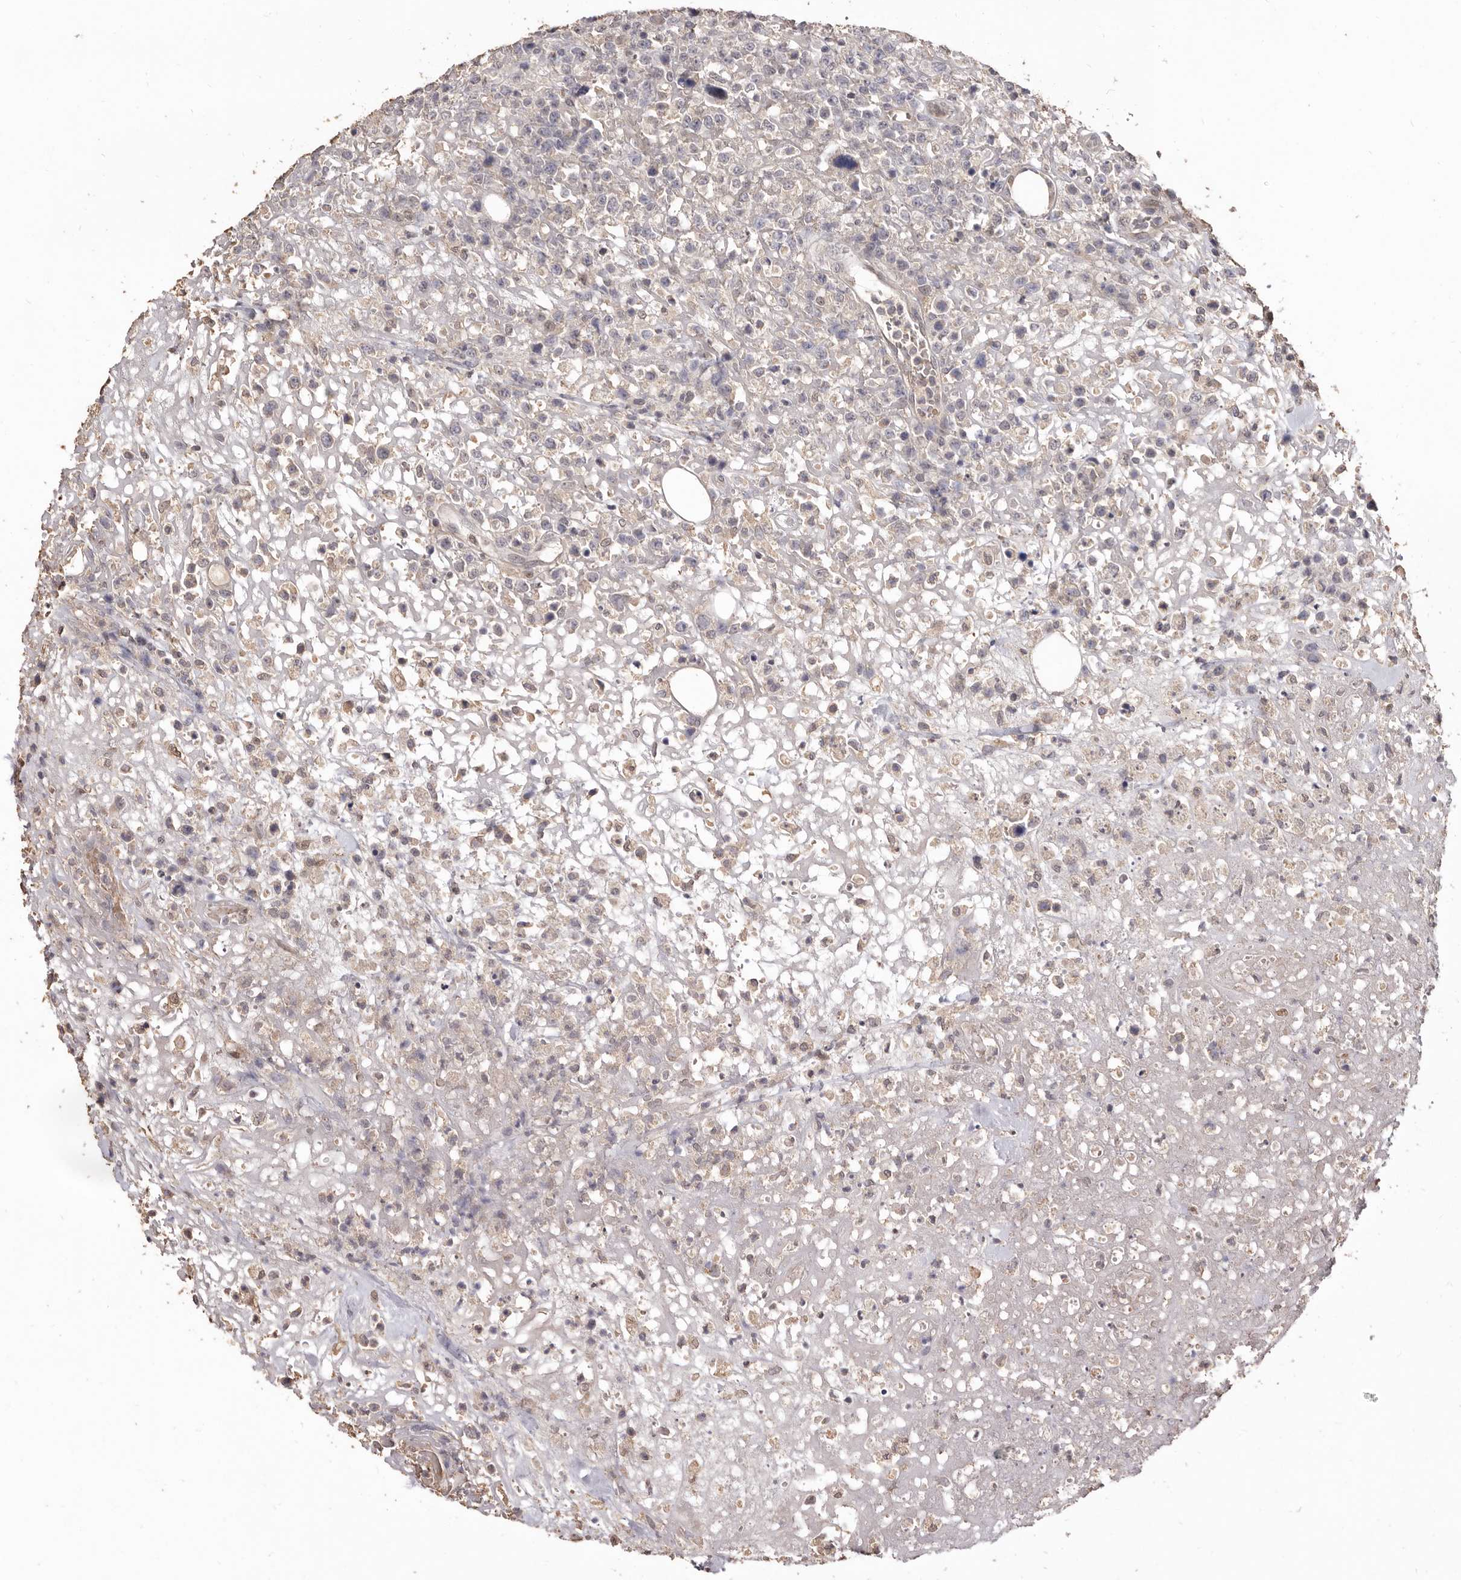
{"staining": {"intensity": "negative", "quantity": "none", "location": "none"}, "tissue": "lymphoma", "cell_type": "Tumor cells", "image_type": "cancer", "snomed": [{"axis": "morphology", "description": "Malignant lymphoma, non-Hodgkin's type, High grade"}, {"axis": "topography", "description": "Colon"}], "caption": "High power microscopy micrograph of an IHC photomicrograph of malignant lymphoma, non-Hodgkin's type (high-grade), revealing no significant staining in tumor cells.", "gene": "INAVA", "patient": {"sex": "female", "age": 53}}